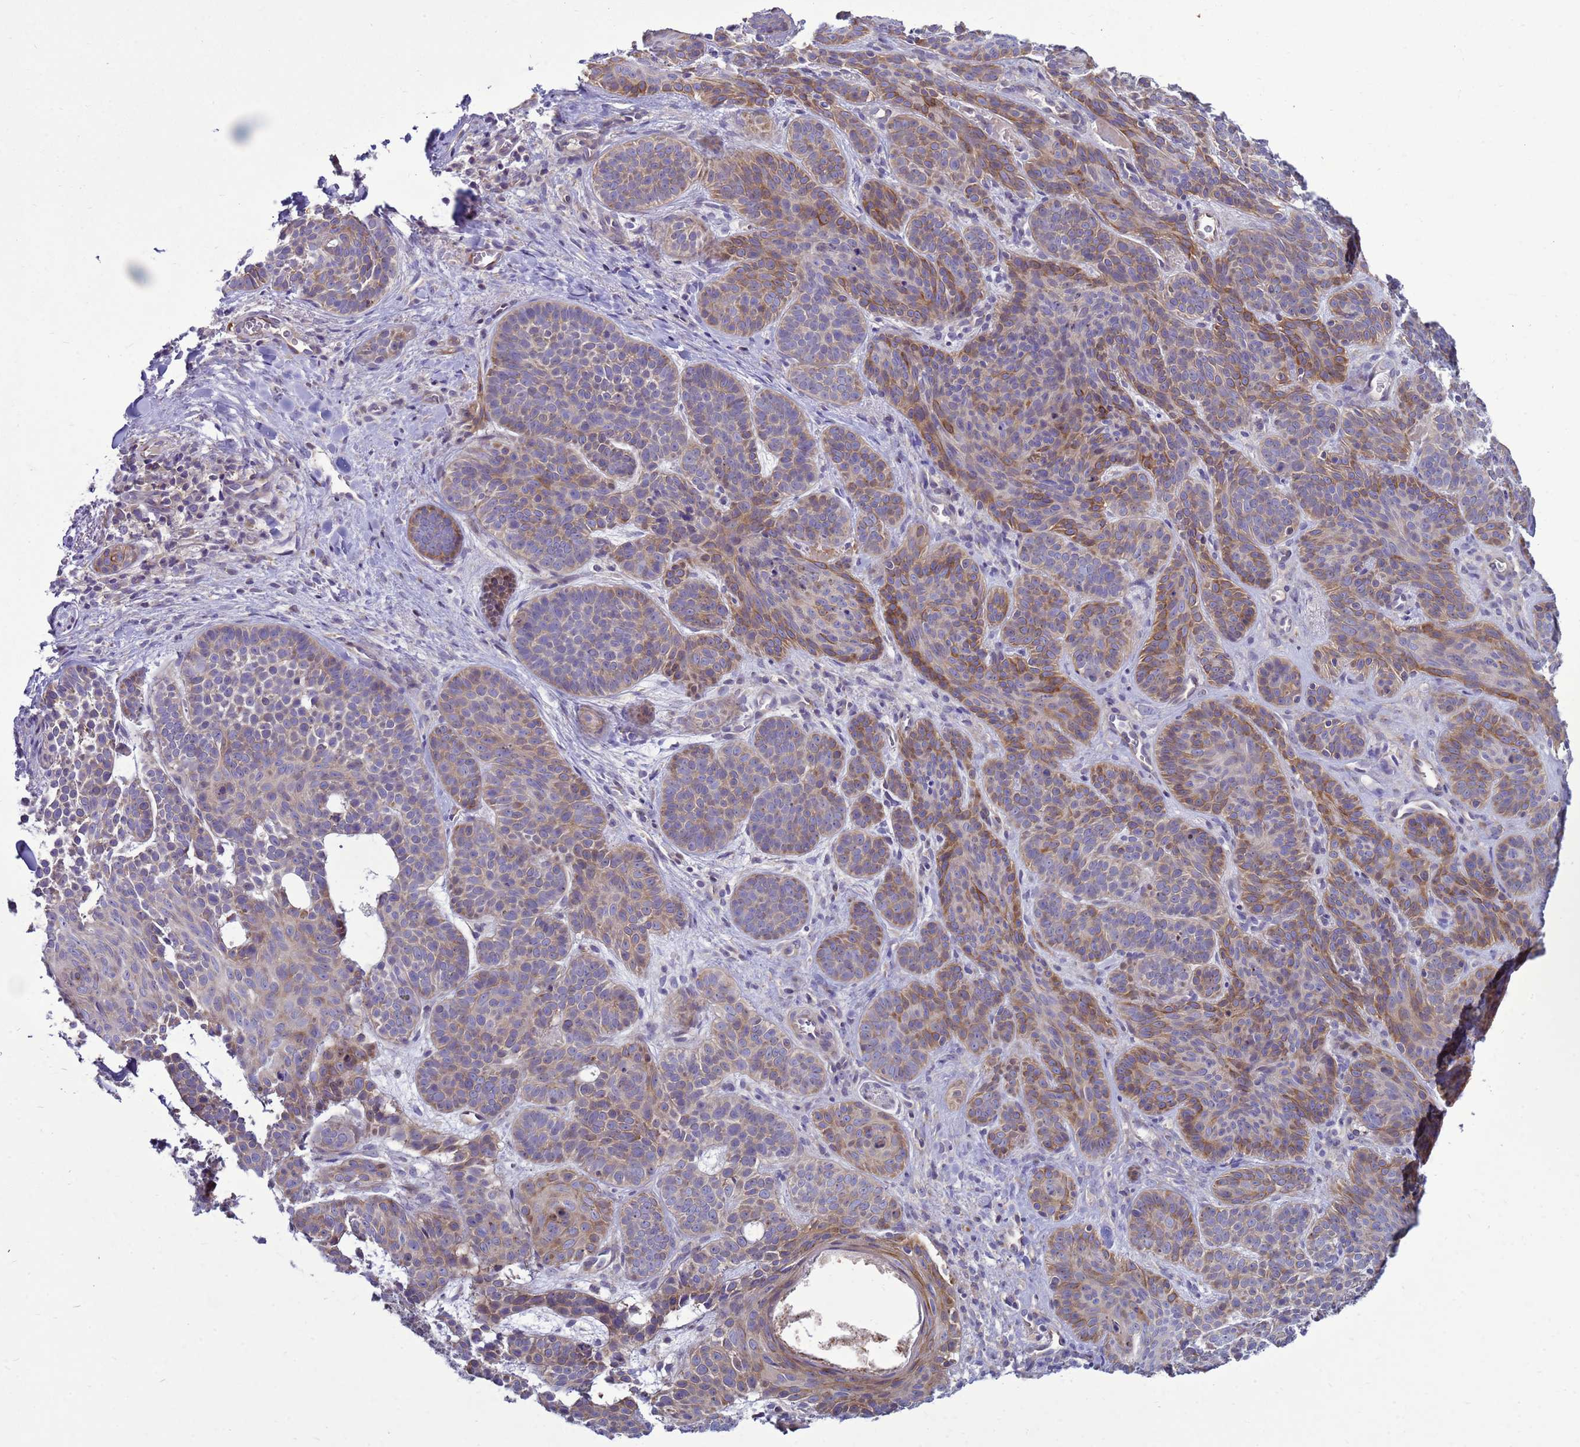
{"staining": {"intensity": "moderate", "quantity": "25%-75%", "location": "cytoplasmic/membranous"}, "tissue": "skin cancer", "cell_type": "Tumor cells", "image_type": "cancer", "snomed": [{"axis": "morphology", "description": "Basal cell carcinoma"}, {"axis": "topography", "description": "Skin"}], "caption": "A photomicrograph showing moderate cytoplasmic/membranous expression in about 25%-75% of tumor cells in skin cancer, as visualized by brown immunohistochemical staining.", "gene": "MON1B", "patient": {"sex": "male", "age": 85}}